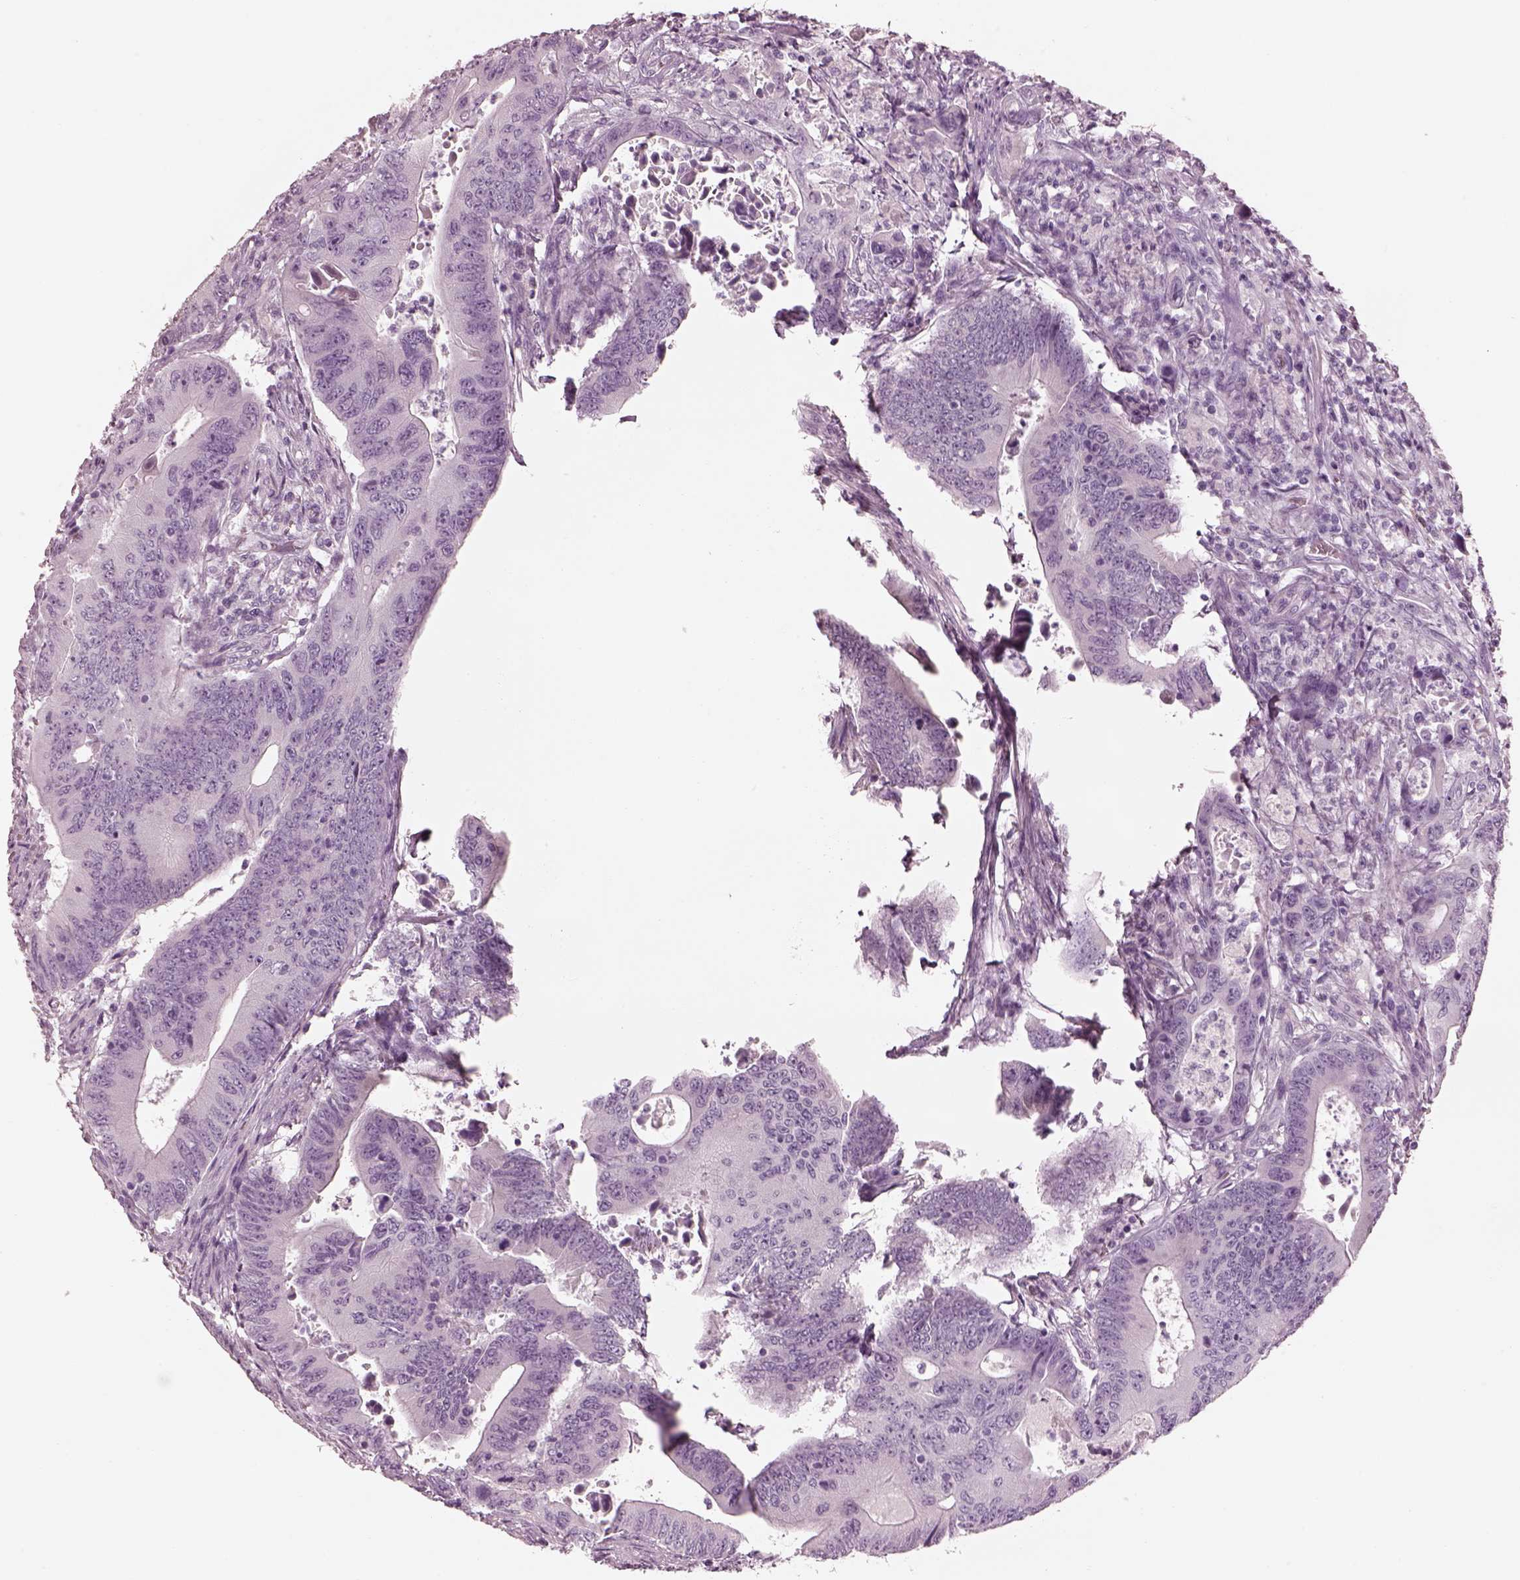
{"staining": {"intensity": "negative", "quantity": "none", "location": "none"}, "tissue": "colorectal cancer", "cell_type": "Tumor cells", "image_type": "cancer", "snomed": [{"axis": "morphology", "description": "Adenocarcinoma, NOS"}, {"axis": "topography", "description": "Colon"}], "caption": "Immunohistochemistry of human colorectal adenocarcinoma reveals no positivity in tumor cells.", "gene": "RSPH9", "patient": {"sex": "female", "age": 90}}